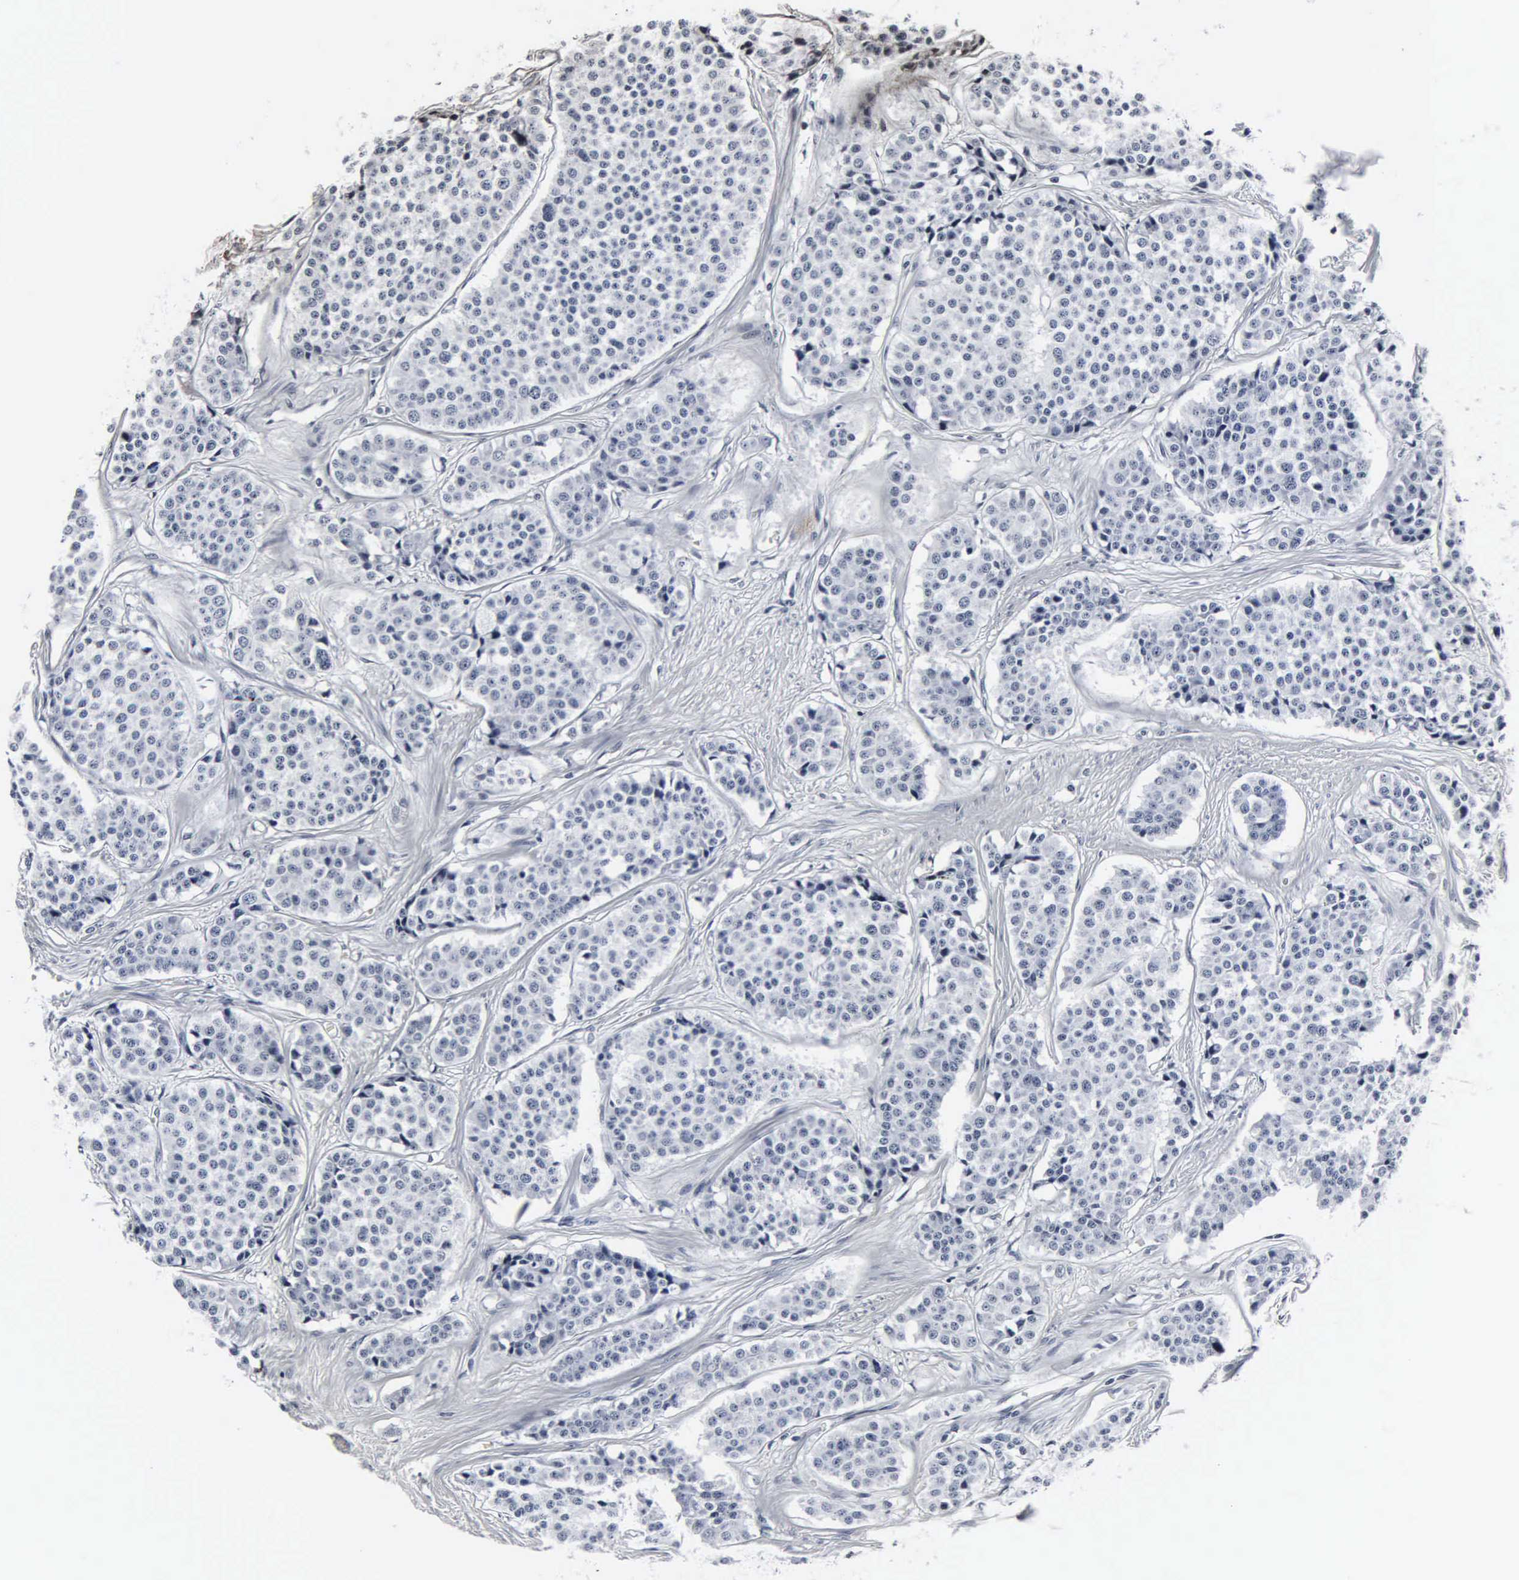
{"staining": {"intensity": "negative", "quantity": "none", "location": "none"}, "tissue": "carcinoid", "cell_type": "Tumor cells", "image_type": "cancer", "snomed": [{"axis": "morphology", "description": "Carcinoid, malignant, NOS"}, {"axis": "topography", "description": "Small intestine"}], "caption": "Tumor cells show no significant protein expression in carcinoid.", "gene": "DGCR2", "patient": {"sex": "male", "age": 60}}